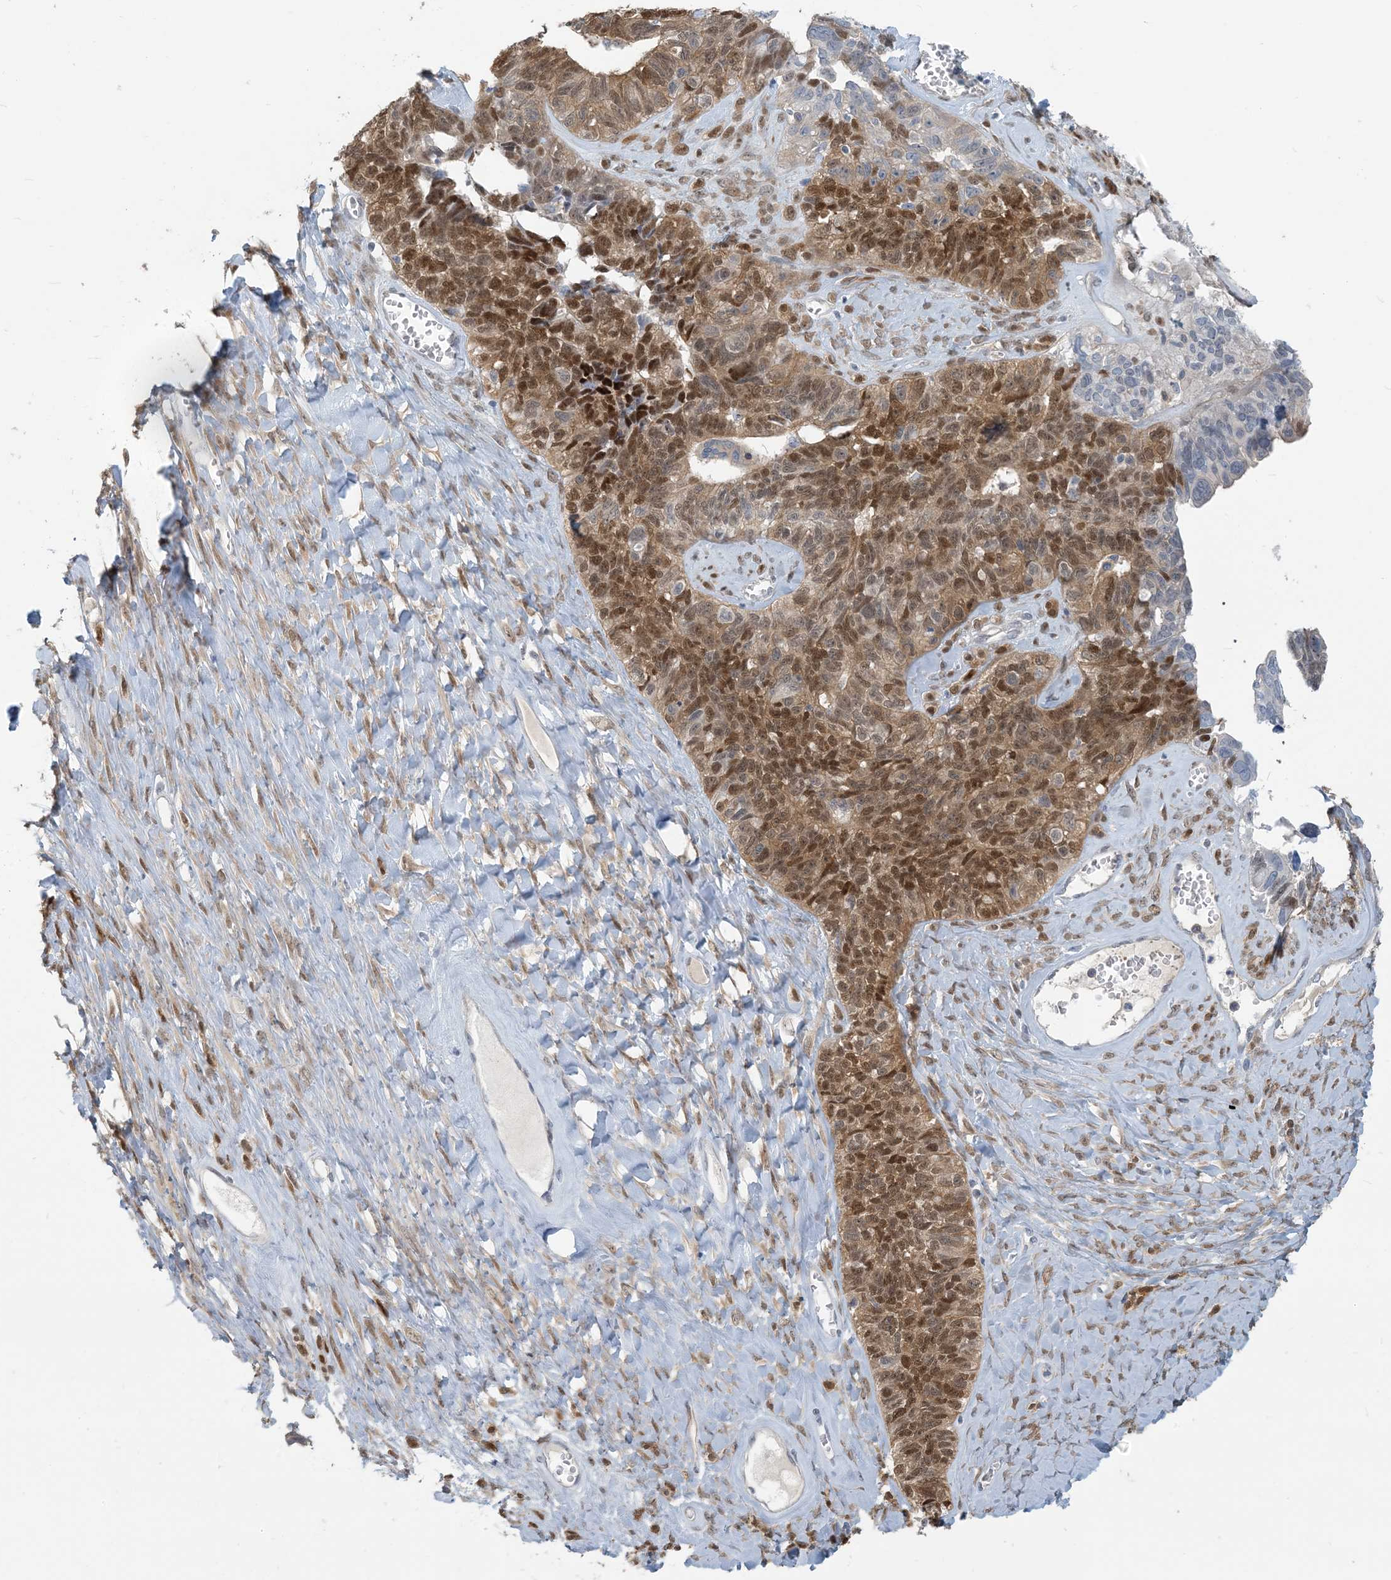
{"staining": {"intensity": "strong", "quantity": ">75%", "location": "nuclear"}, "tissue": "ovarian cancer", "cell_type": "Tumor cells", "image_type": "cancer", "snomed": [{"axis": "morphology", "description": "Cystadenocarcinoma, serous, NOS"}, {"axis": "topography", "description": "Ovary"}], "caption": "Approximately >75% of tumor cells in serous cystadenocarcinoma (ovarian) reveal strong nuclear protein staining as visualized by brown immunohistochemical staining.", "gene": "ZC3H12A", "patient": {"sex": "female", "age": 79}}